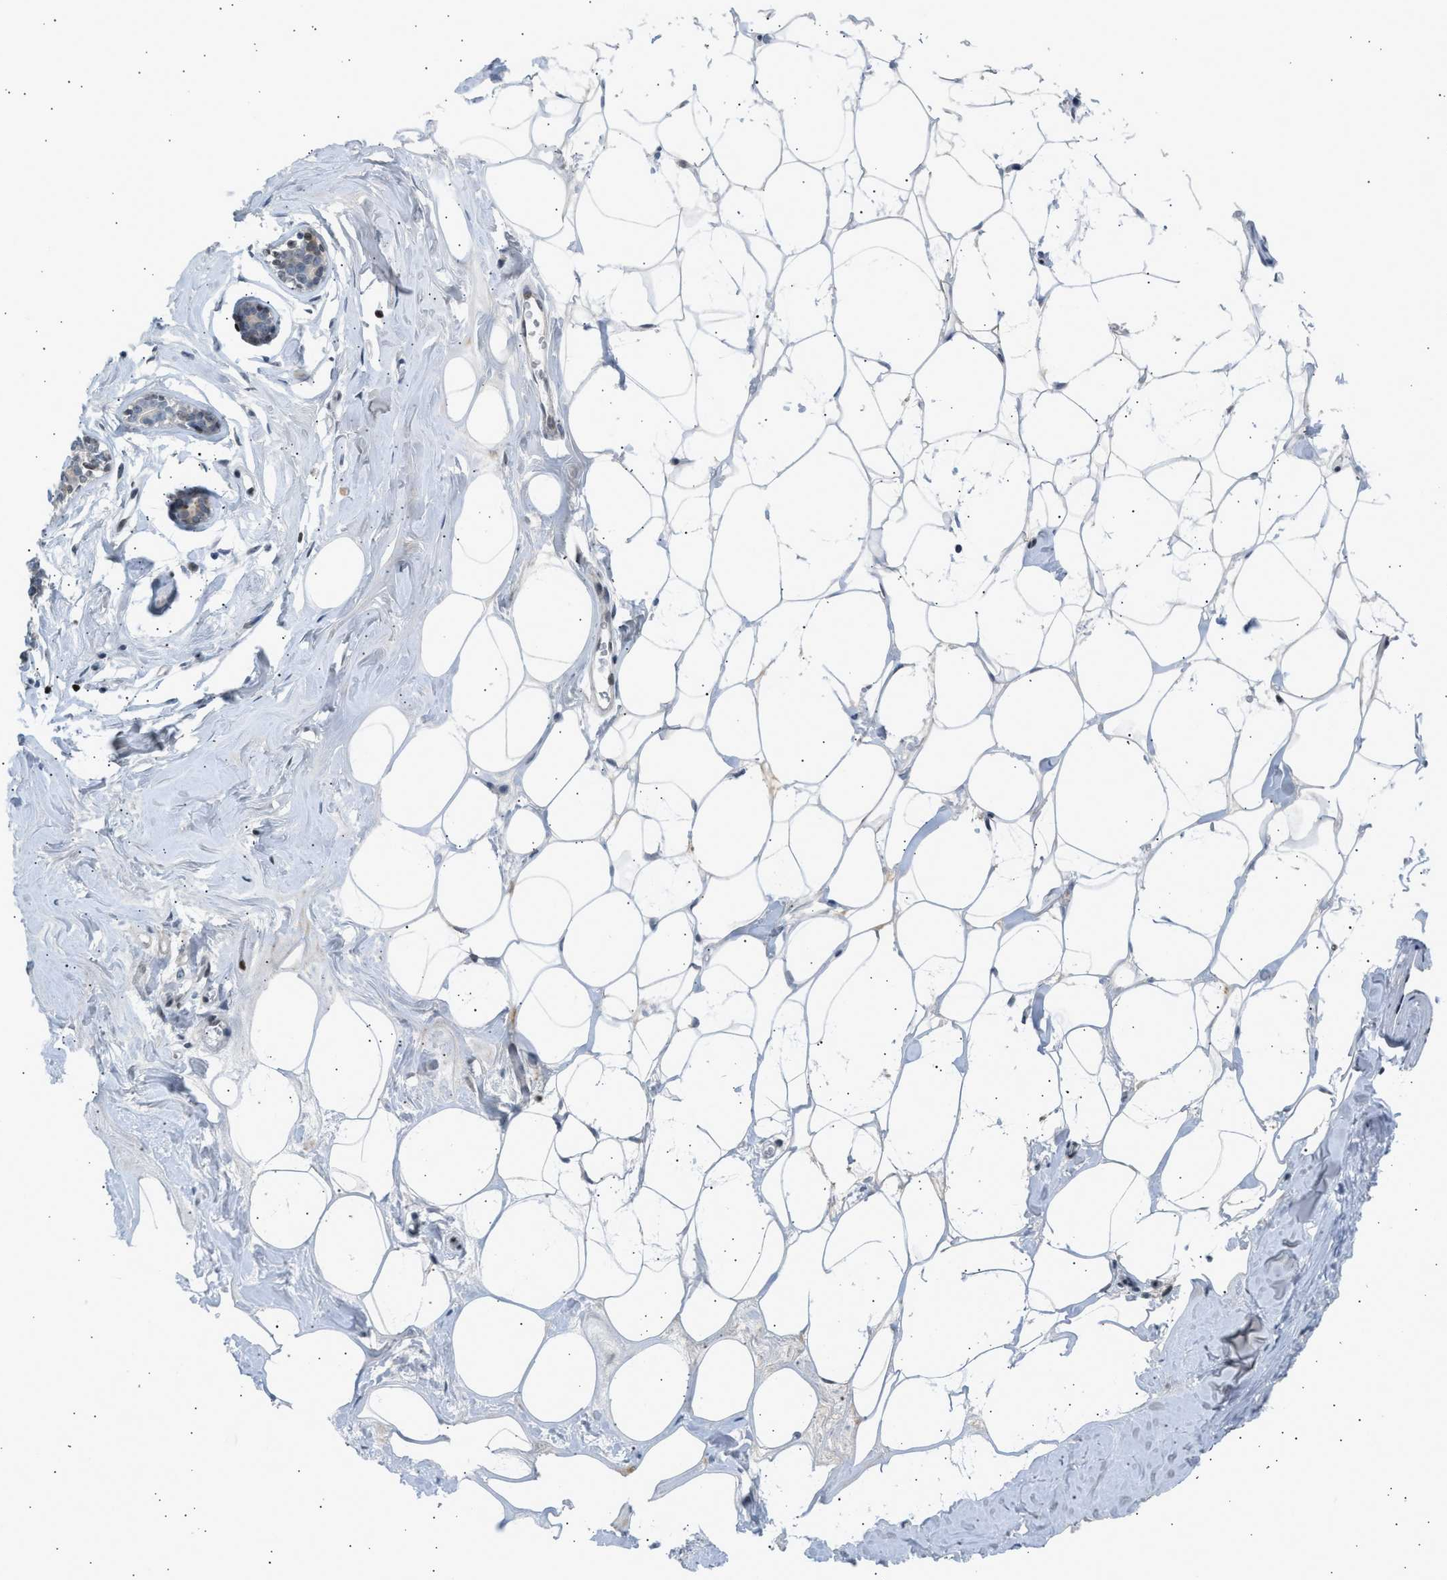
{"staining": {"intensity": "negative", "quantity": "none", "location": "none"}, "tissue": "adipose tissue", "cell_type": "Adipocytes", "image_type": "normal", "snomed": [{"axis": "morphology", "description": "Normal tissue, NOS"}, {"axis": "morphology", "description": "Fibrosis, NOS"}, {"axis": "topography", "description": "Breast"}, {"axis": "topography", "description": "Adipose tissue"}], "caption": "The IHC photomicrograph has no significant expression in adipocytes of adipose tissue.", "gene": "NPS", "patient": {"sex": "female", "age": 39}}